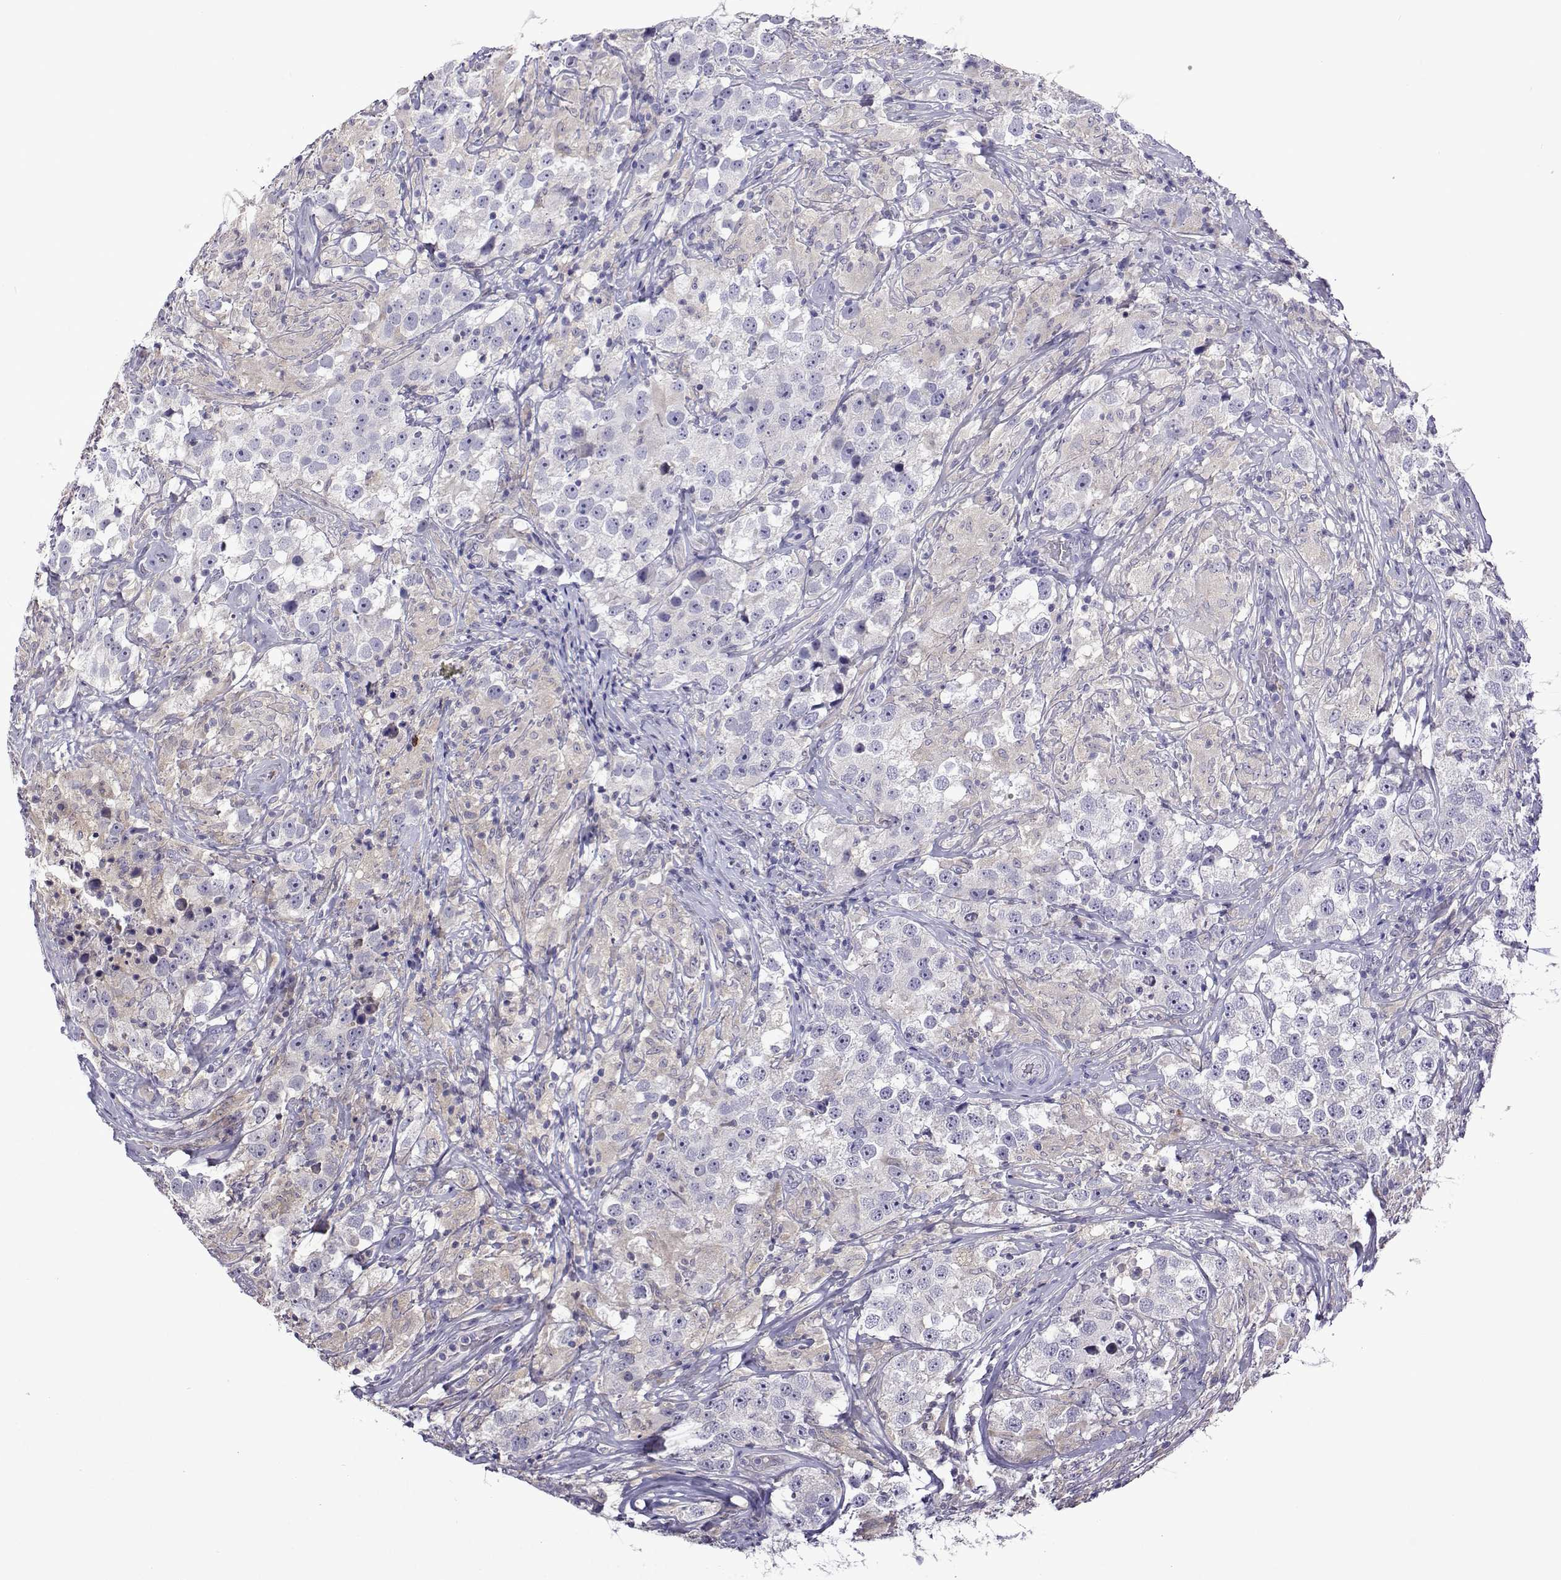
{"staining": {"intensity": "negative", "quantity": "none", "location": "none"}, "tissue": "testis cancer", "cell_type": "Tumor cells", "image_type": "cancer", "snomed": [{"axis": "morphology", "description": "Seminoma, NOS"}, {"axis": "topography", "description": "Testis"}], "caption": "Tumor cells are negative for protein expression in human seminoma (testis).", "gene": "SULT2A1", "patient": {"sex": "male", "age": 46}}